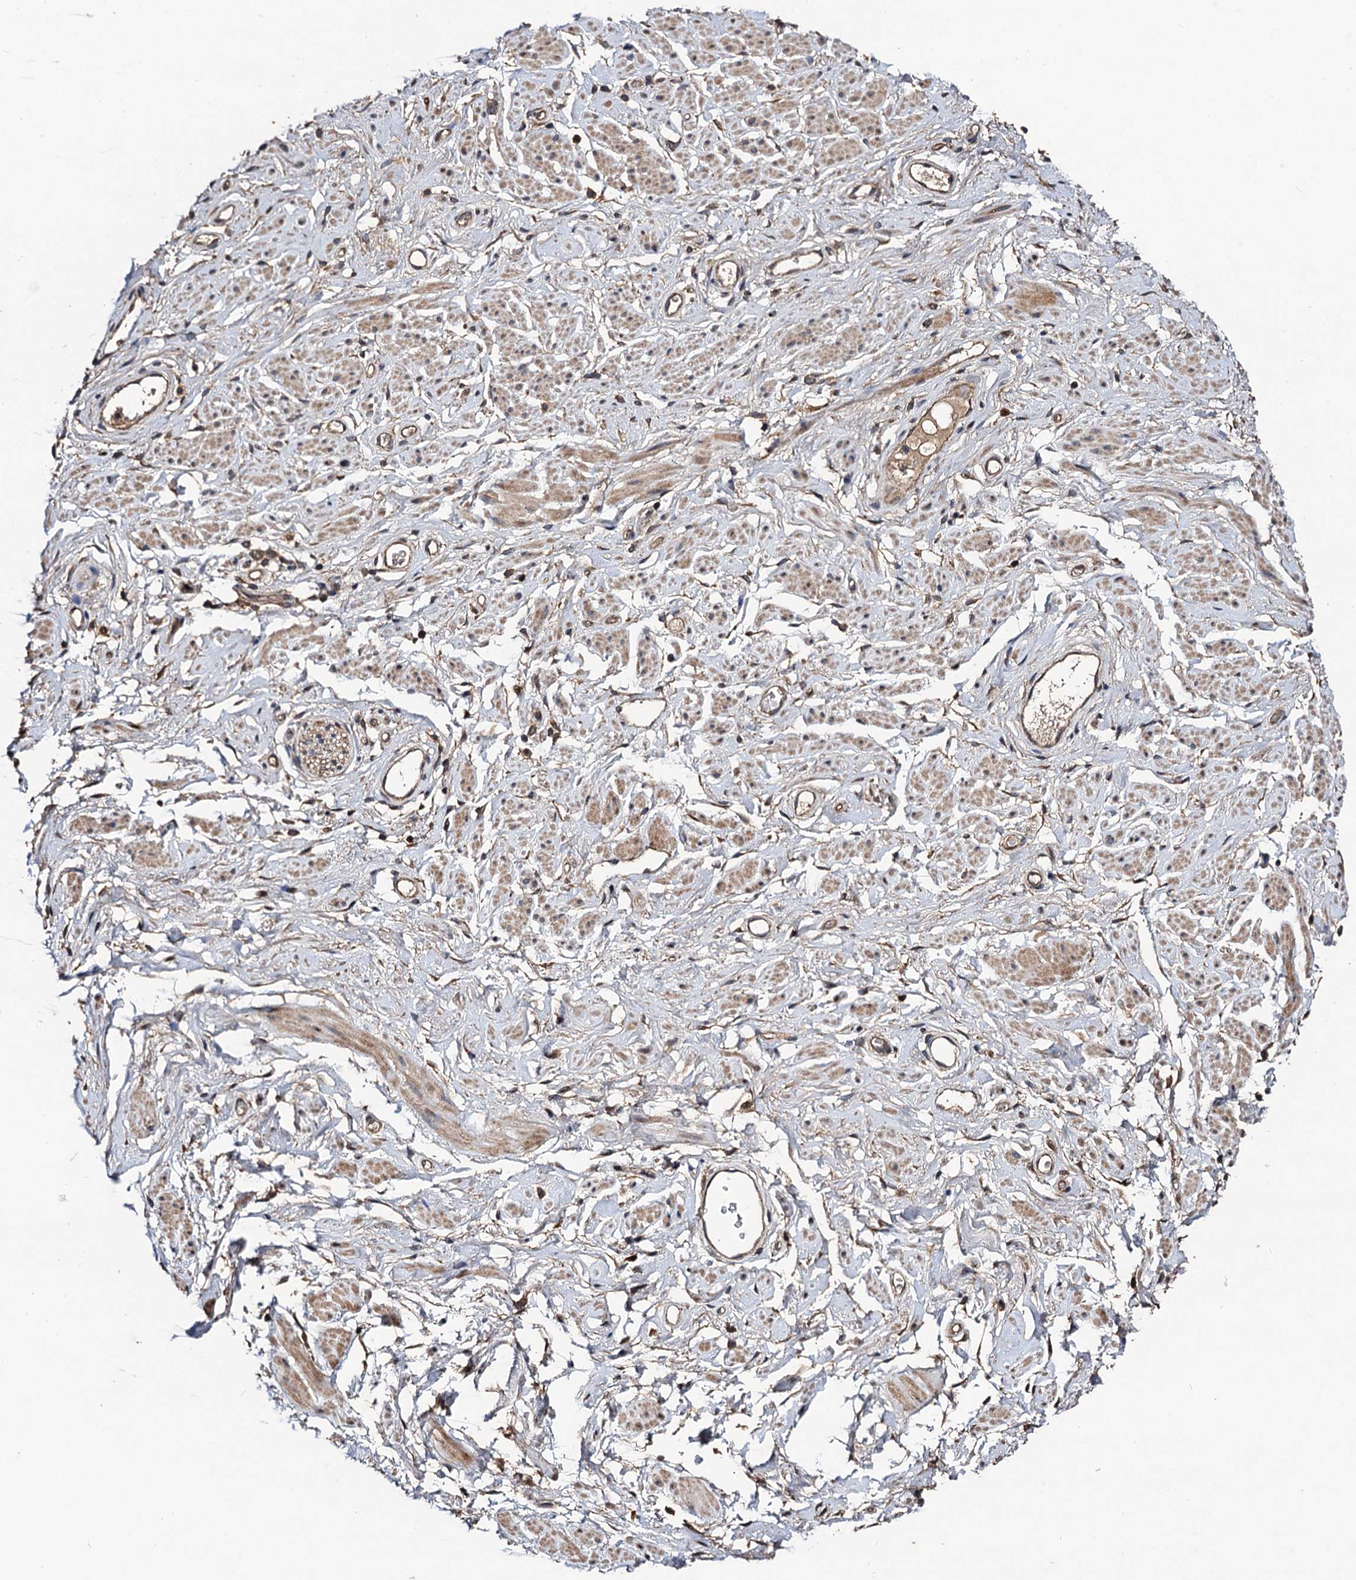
{"staining": {"intensity": "moderate", "quantity": ">75%", "location": "cytoplasmic/membranous"}, "tissue": "adipose tissue", "cell_type": "Adipocytes", "image_type": "normal", "snomed": [{"axis": "morphology", "description": "Normal tissue, NOS"}, {"axis": "morphology", "description": "Adenocarcinoma, NOS"}, {"axis": "topography", "description": "Rectum"}, {"axis": "topography", "description": "Vagina"}, {"axis": "topography", "description": "Peripheral nerve tissue"}], "caption": "Immunohistochemical staining of benign human adipose tissue exhibits medium levels of moderate cytoplasmic/membranous positivity in about >75% of adipocytes.", "gene": "TMEM39B", "patient": {"sex": "female", "age": 71}}